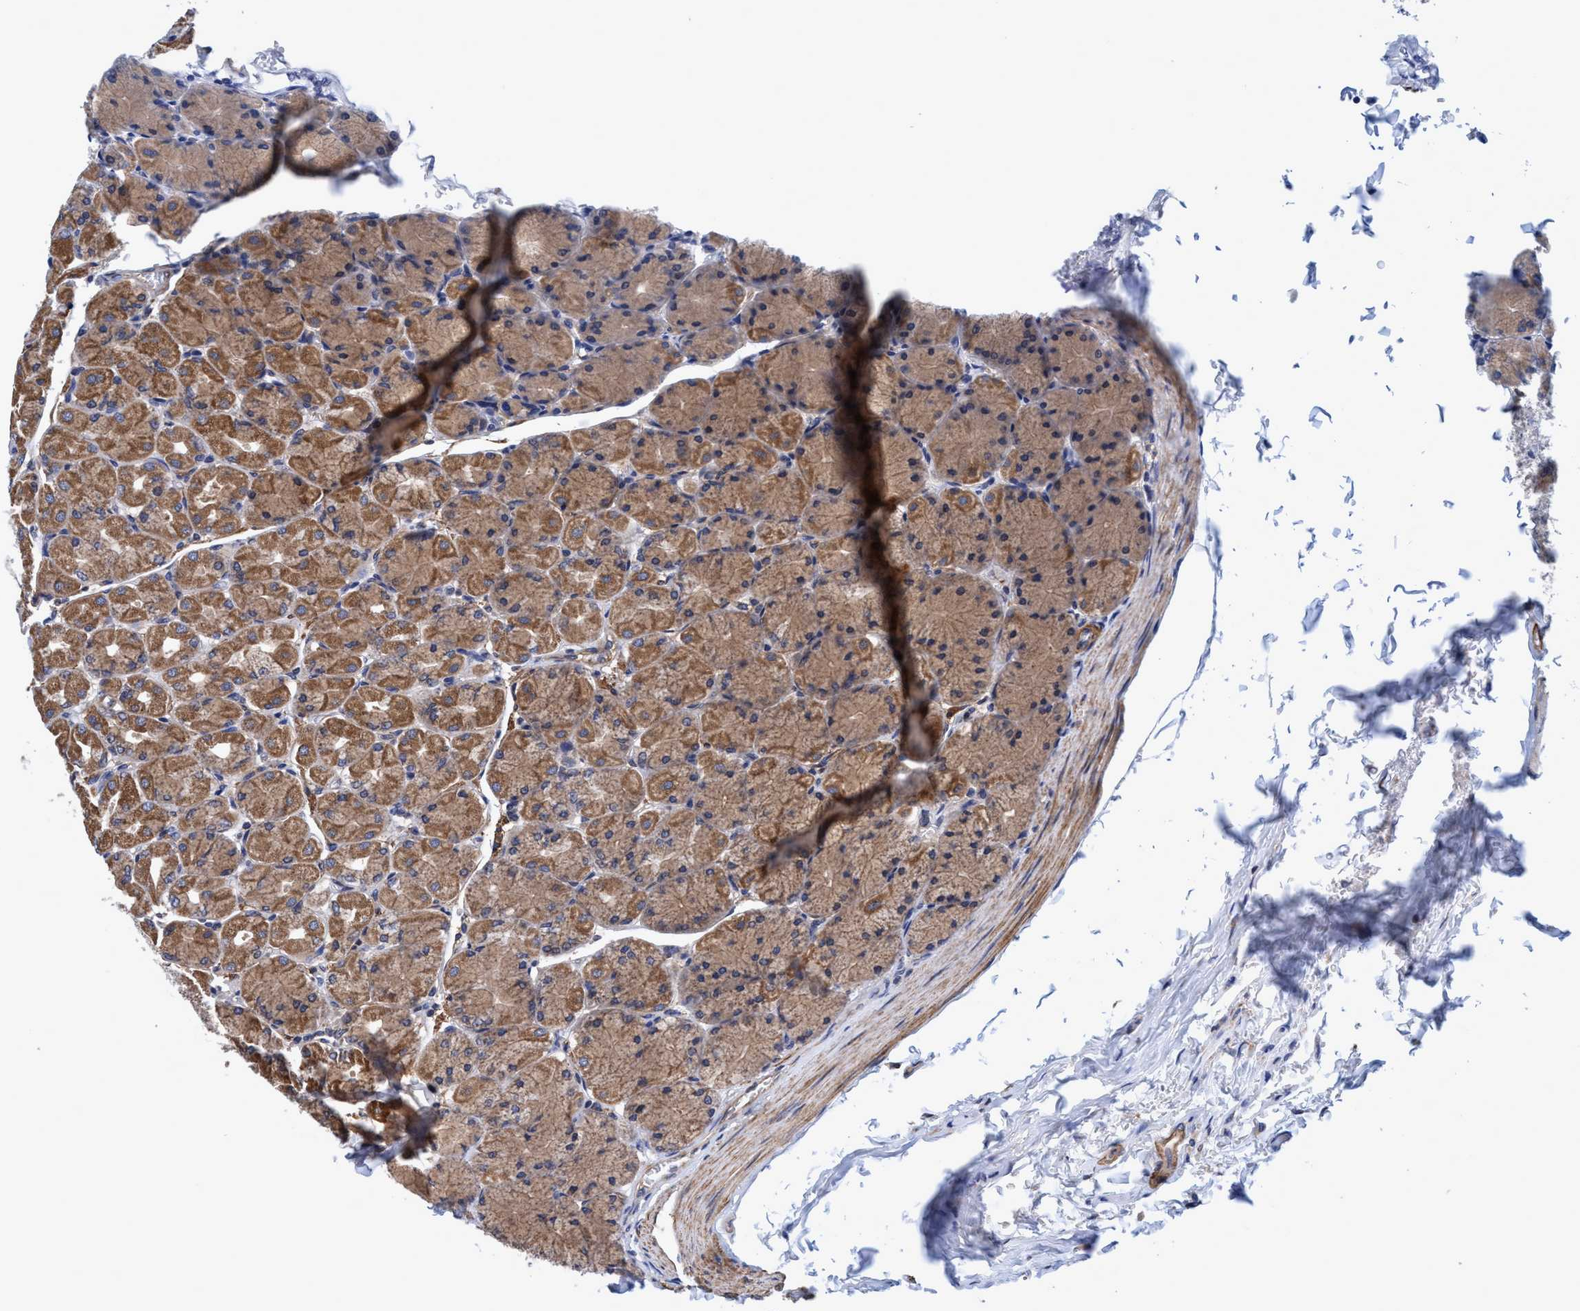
{"staining": {"intensity": "moderate", "quantity": ">75%", "location": "cytoplasmic/membranous"}, "tissue": "stomach", "cell_type": "Glandular cells", "image_type": "normal", "snomed": [{"axis": "morphology", "description": "Normal tissue, NOS"}, {"axis": "topography", "description": "Stomach, upper"}], "caption": "Immunohistochemical staining of benign human stomach reveals >75% levels of moderate cytoplasmic/membranous protein staining in approximately >75% of glandular cells. The staining was performed using DAB (3,3'-diaminobenzidine), with brown indicating positive protein expression. Nuclei are stained blue with hematoxylin.", "gene": "CALCOCO2", "patient": {"sex": "female", "age": 56}}